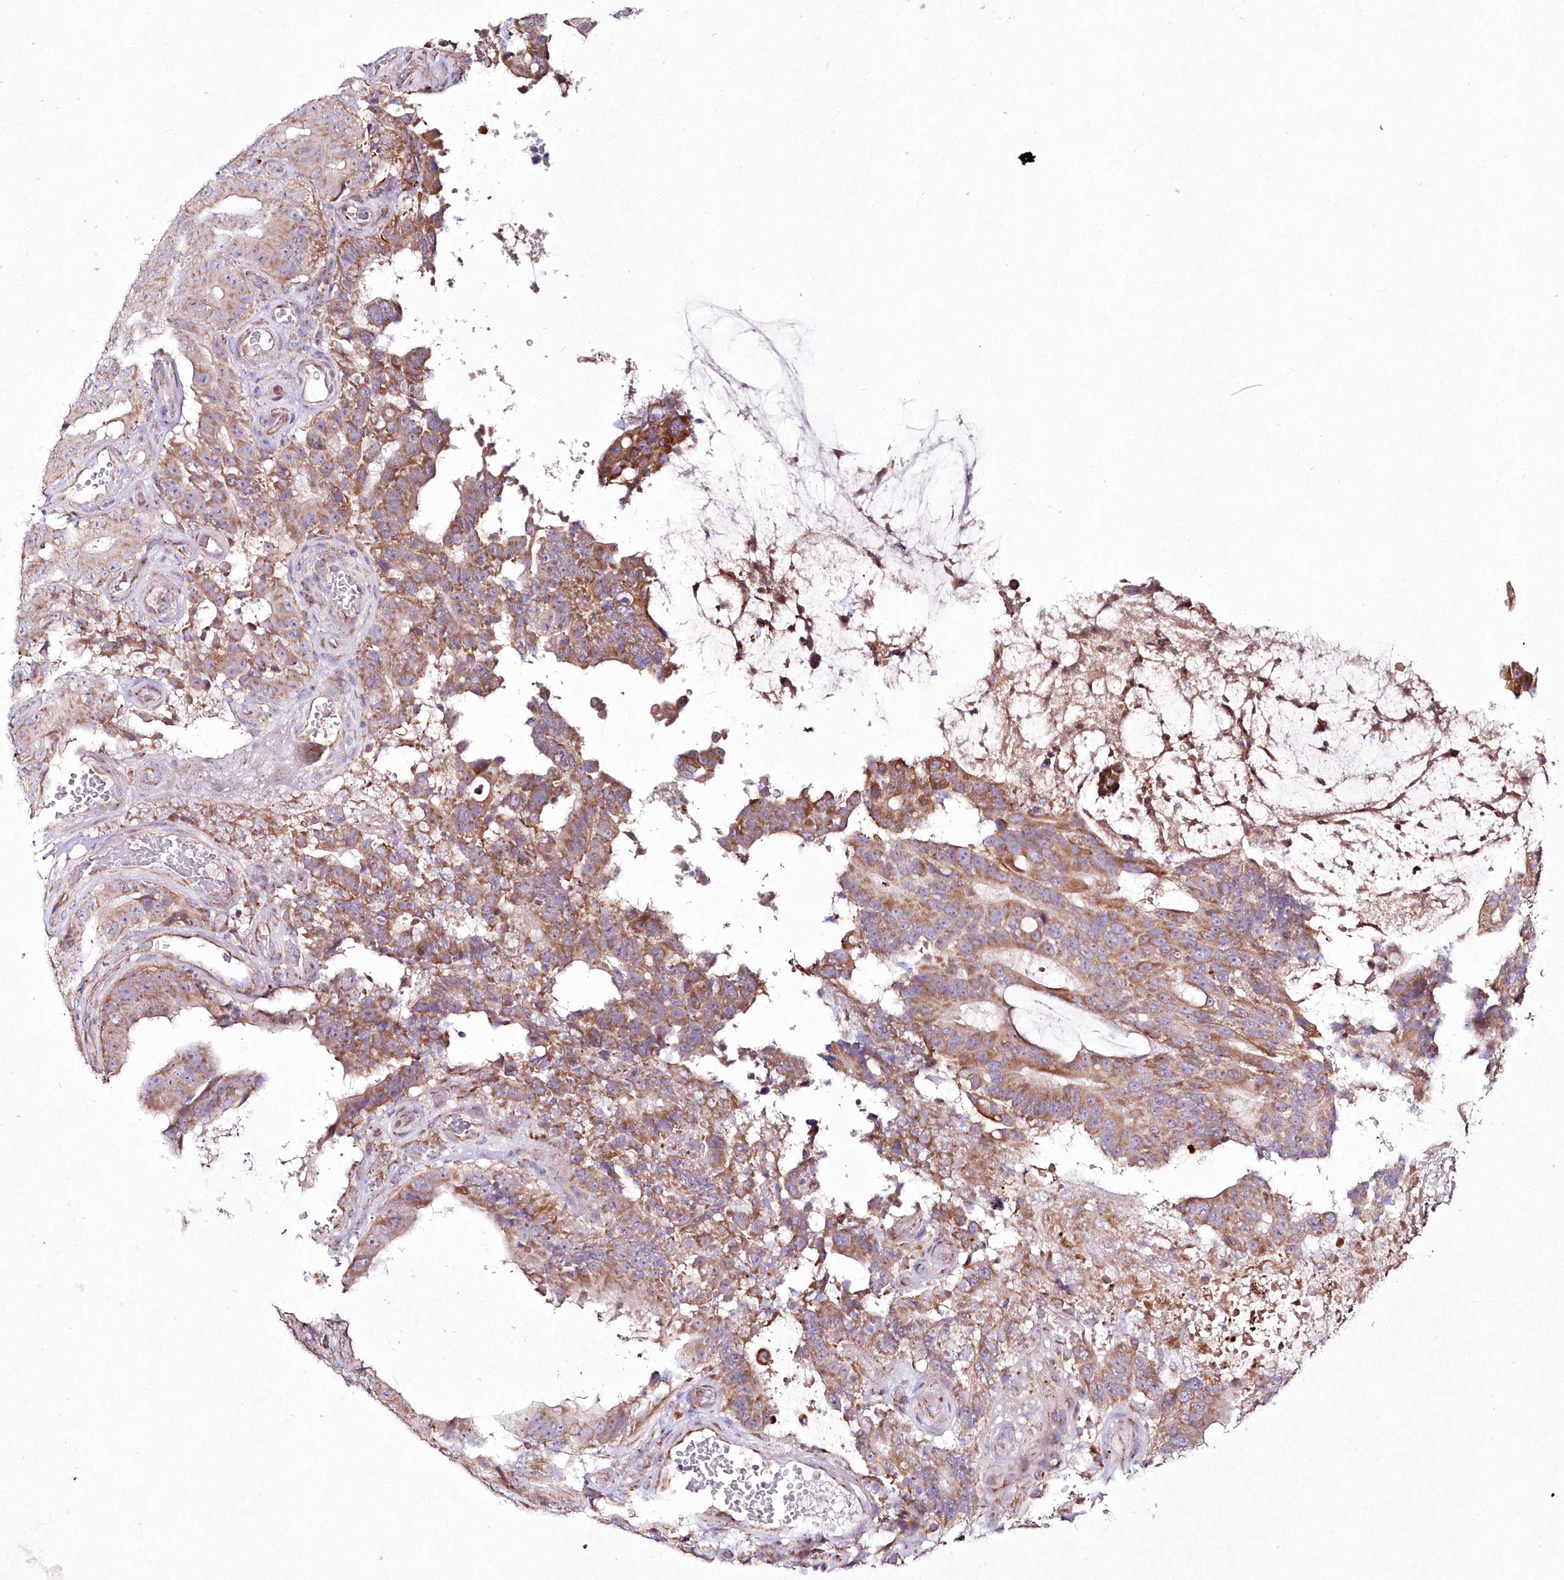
{"staining": {"intensity": "moderate", "quantity": ">75%", "location": "cytoplasmic/membranous"}, "tissue": "colorectal cancer", "cell_type": "Tumor cells", "image_type": "cancer", "snomed": [{"axis": "morphology", "description": "Adenocarcinoma, NOS"}, {"axis": "topography", "description": "Colon"}], "caption": "A high-resolution micrograph shows IHC staining of colorectal adenocarcinoma, which demonstrates moderate cytoplasmic/membranous expression in approximately >75% of tumor cells. (brown staining indicates protein expression, while blue staining denotes nuclei).", "gene": "DNA2", "patient": {"sex": "male", "age": 83}}